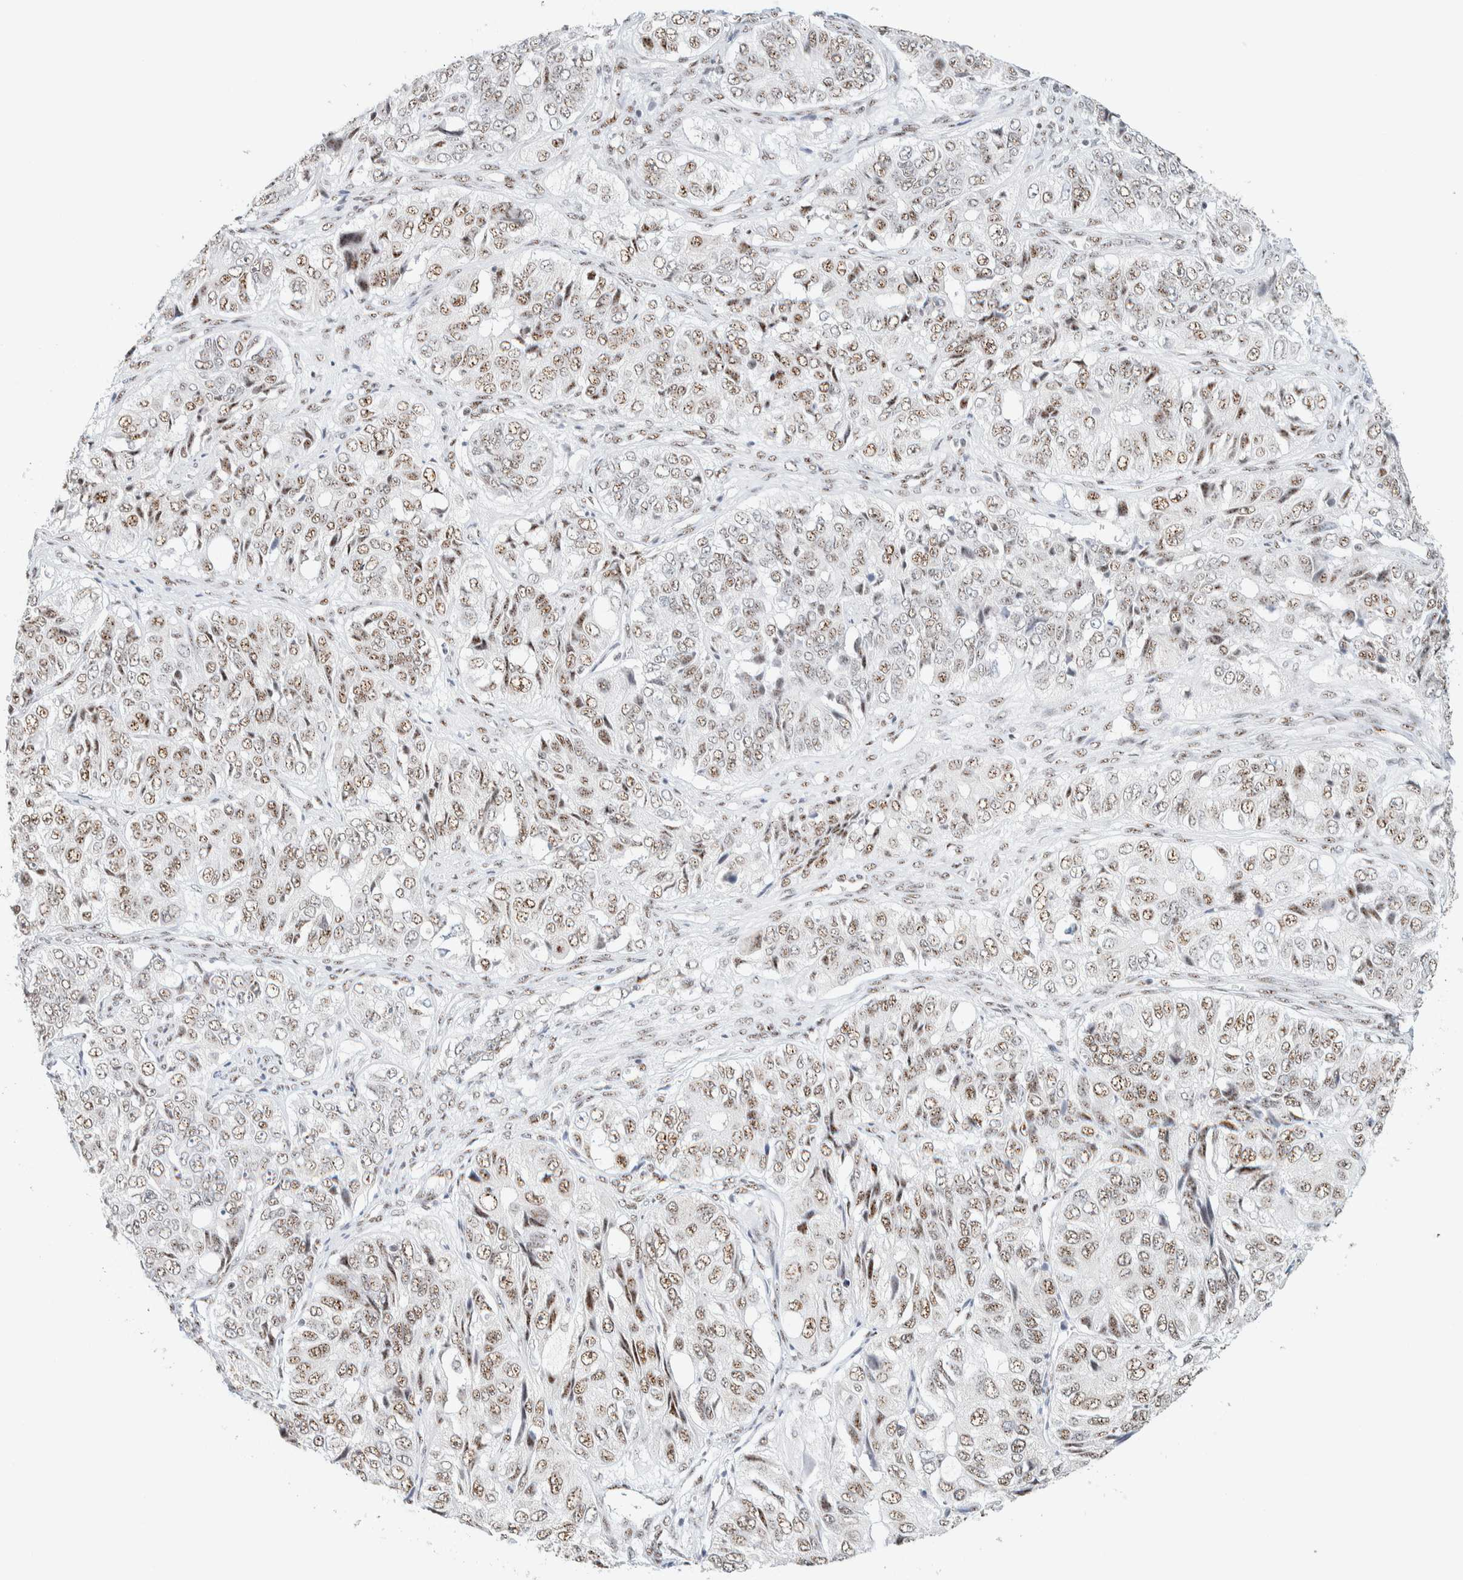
{"staining": {"intensity": "weak", "quantity": ">75%", "location": "nuclear"}, "tissue": "ovarian cancer", "cell_type": "Tumor cells", "image_type": "cancer", "snomed": [{"axis": "morphology", "description": "Carcinoma, endometroid"}, {"axis": "topography", "description": "Ovary"}], "caption": "This micrograph demonstrates immunohistochemistry (IHC) staining of human ovarian cancer, with low weak nuclear positivity in about >75% of tumor cells.", "gene": "SON", "patient": {"sex": "female", "age": 51}}